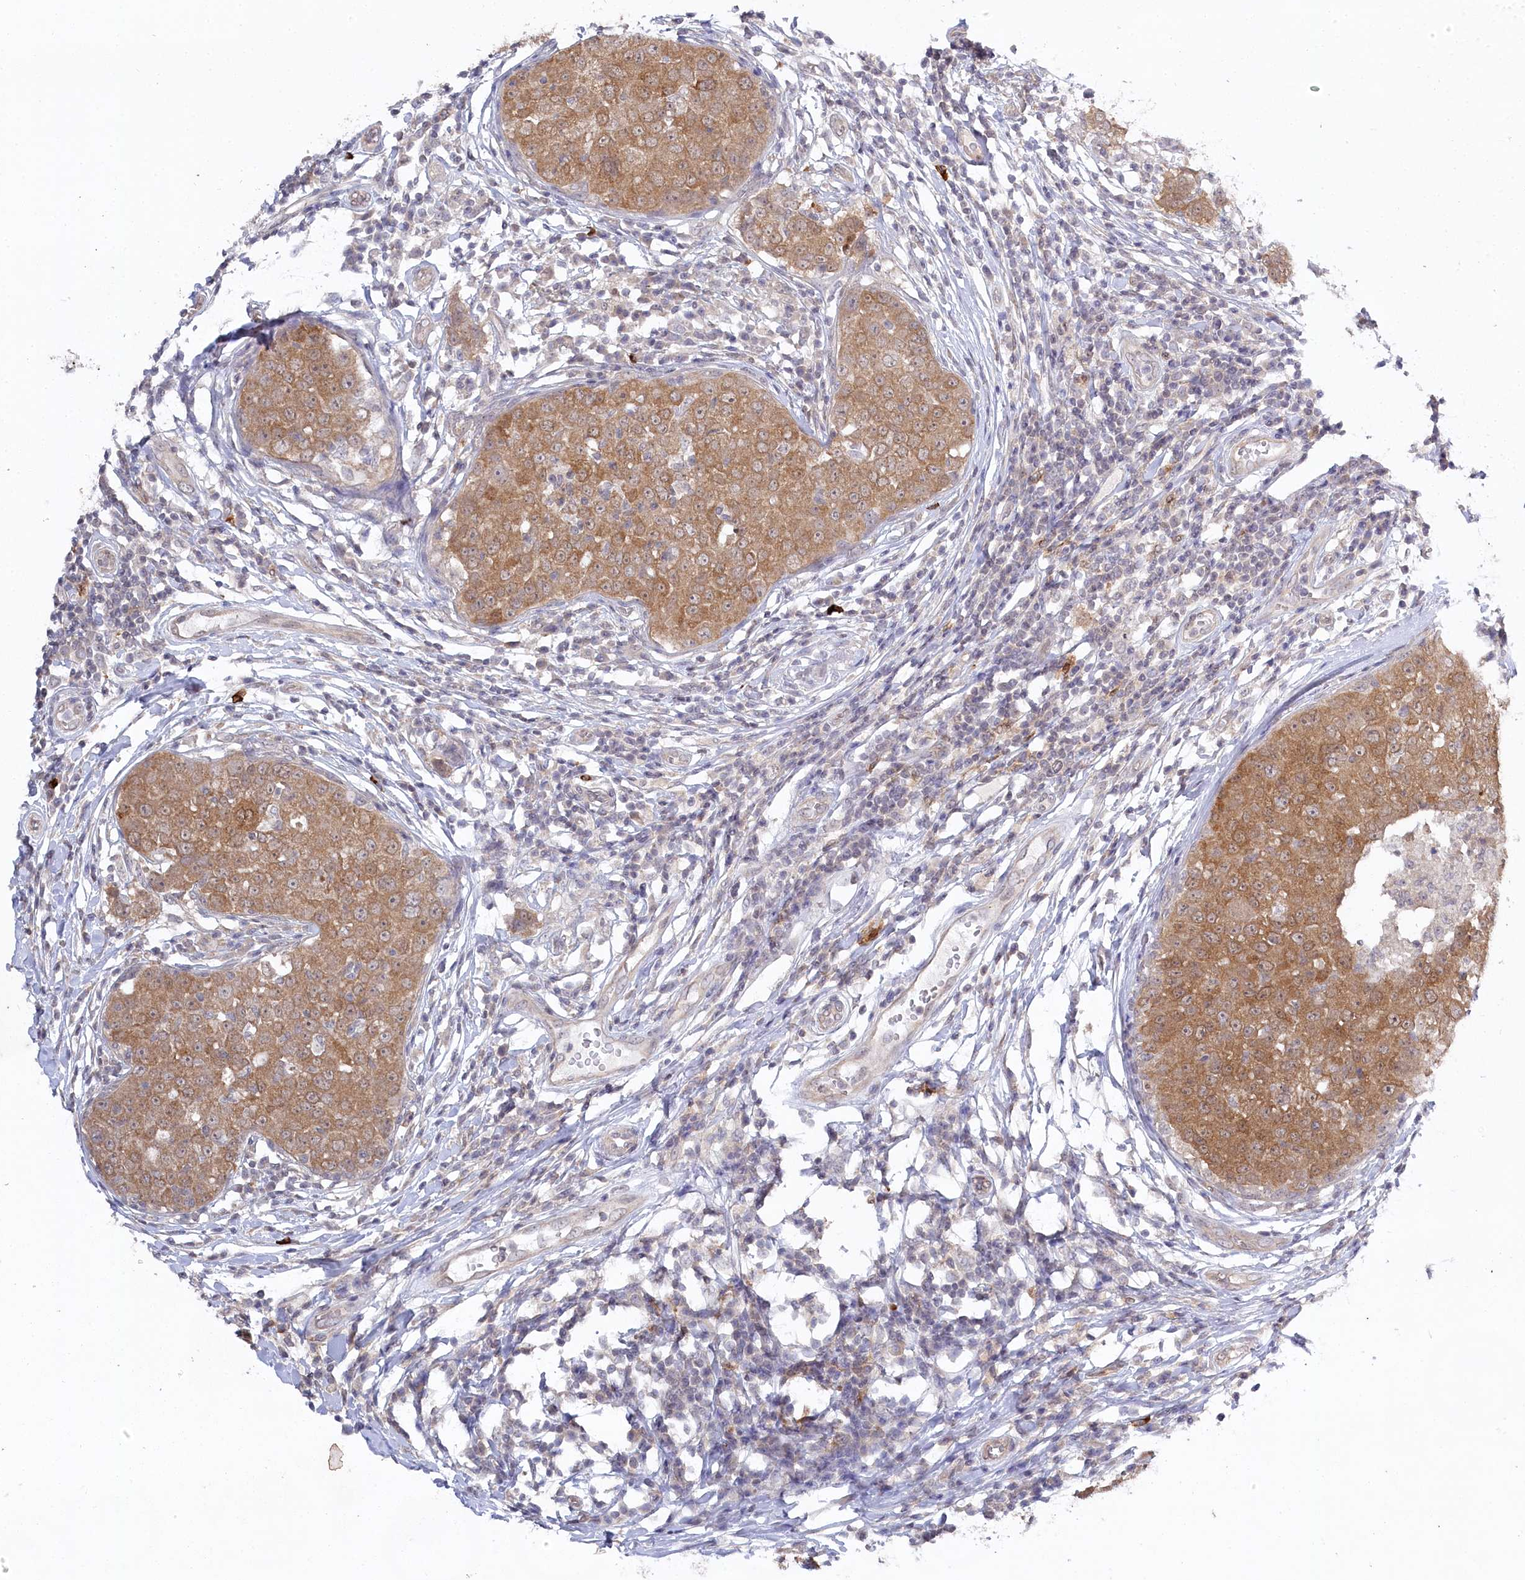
{"staining": {"intensity": "strong", "quantity": ">75%", "location": "cytoplasmic/membranous"}, "tissue": "breast cancer", "cell_type": "Tumor cells", "image_type": "cancer", "snomed": [{"axis": "morphology", "description": "Duct carcinoma"}, {"axis": "topography", "description": "Breast"}], "caption": "The immunohistochemical stain labels strong cytoplasmic/membranous positivity in tumor cells of breast cancer (invasive ductal carcinoma) tissue.", "gene": "AAMDC", "patient": {"sex": "female", "age": 27}}